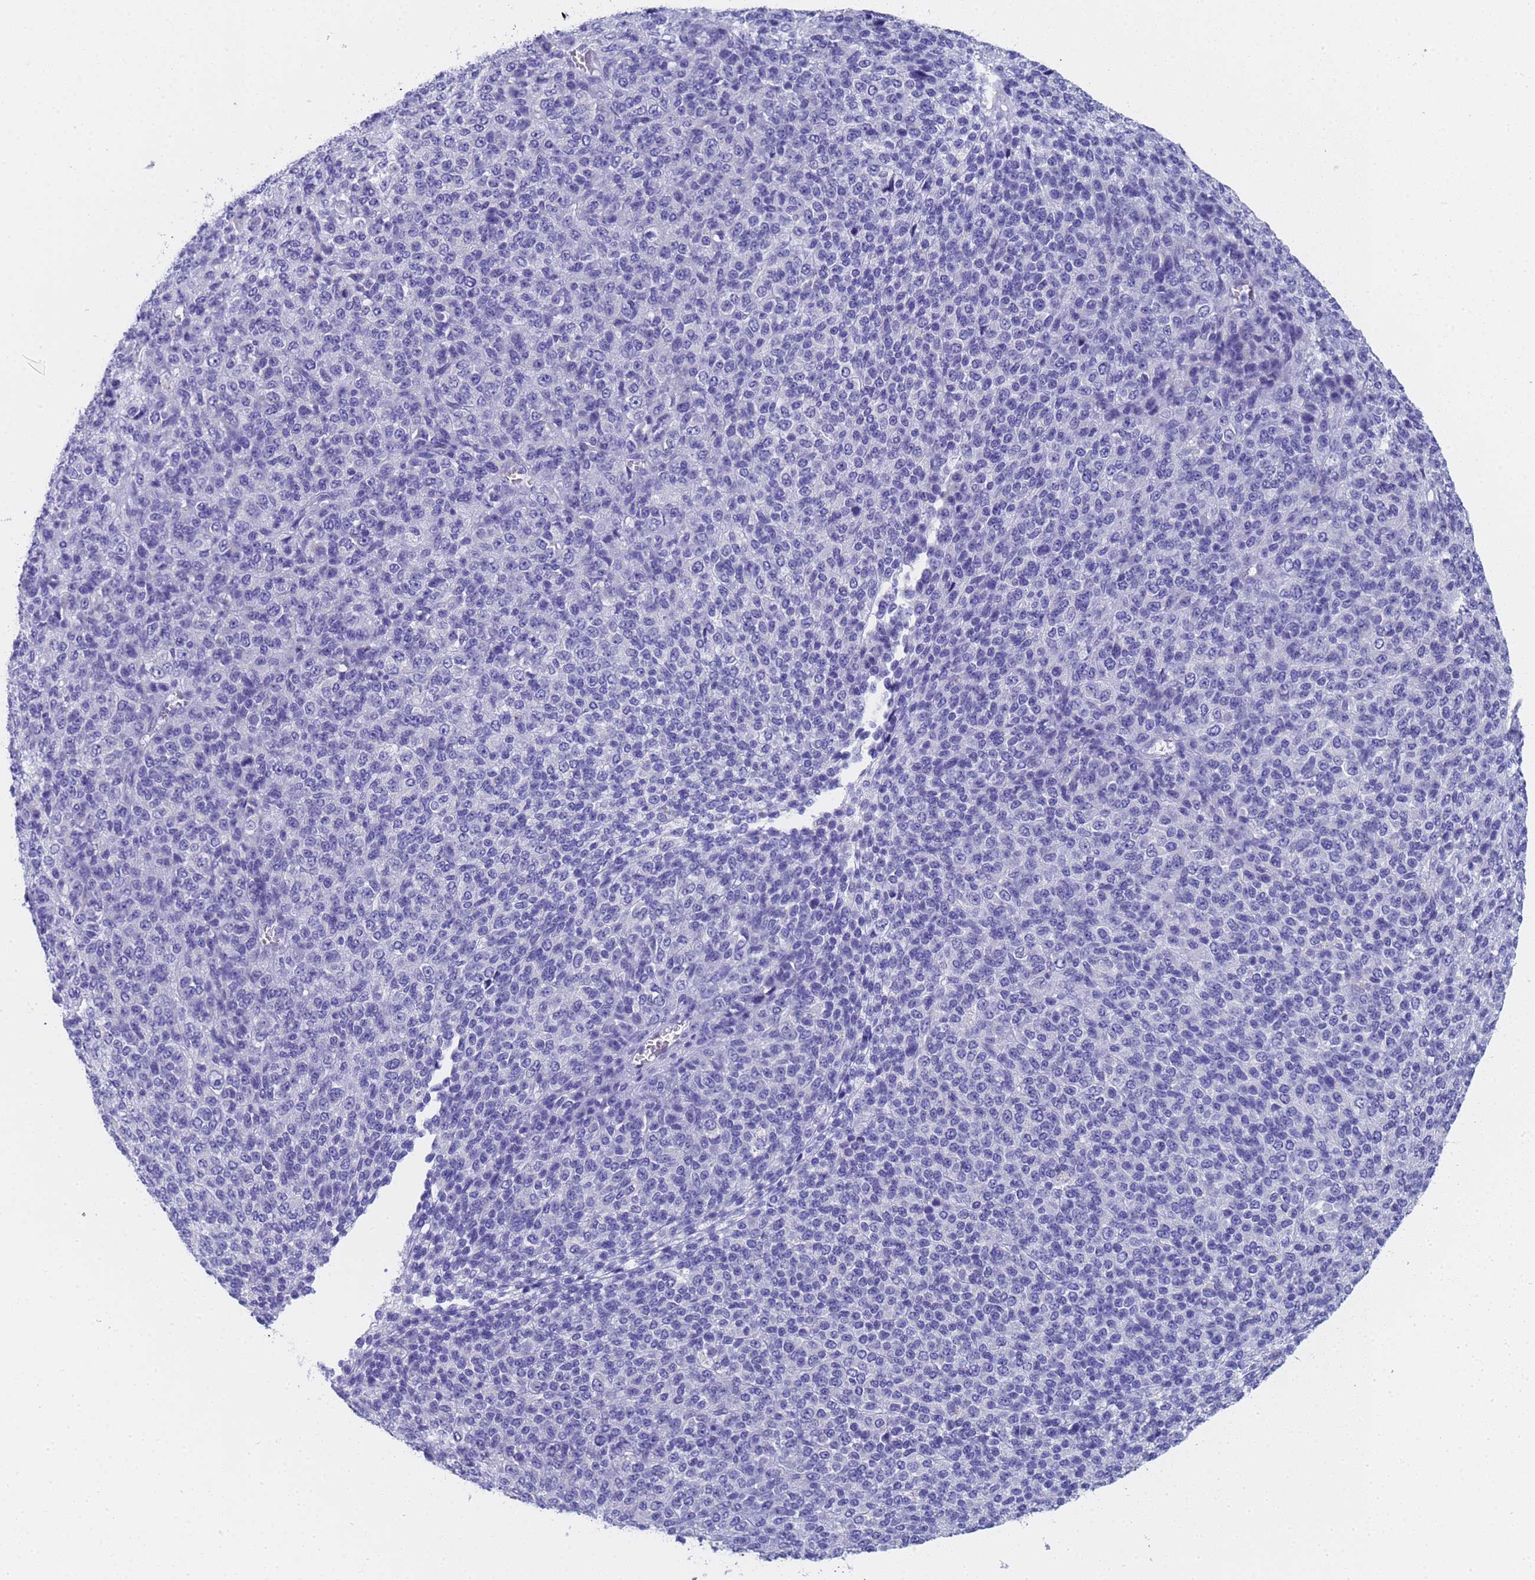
{"staining": {"intensity": "negative", "quantity": "none", "location": "none"}, "tissue": "melanoma", "cell_type": "Tumor cells", "image_type": "cancer", "snomed": [{"axis": "morphology", "description": "Malignant melanoma, Metastatic site"}, {"axis": "topography", "description": "Brain"}], "caption": "Immunohistochemistry micrograph of human malignant melanoma (metastatic site) stained for a protein (brown), which reveals no positivity in tumor cells.", "gene": "STATH", "patient": {"sex": "female", "age": 56}}